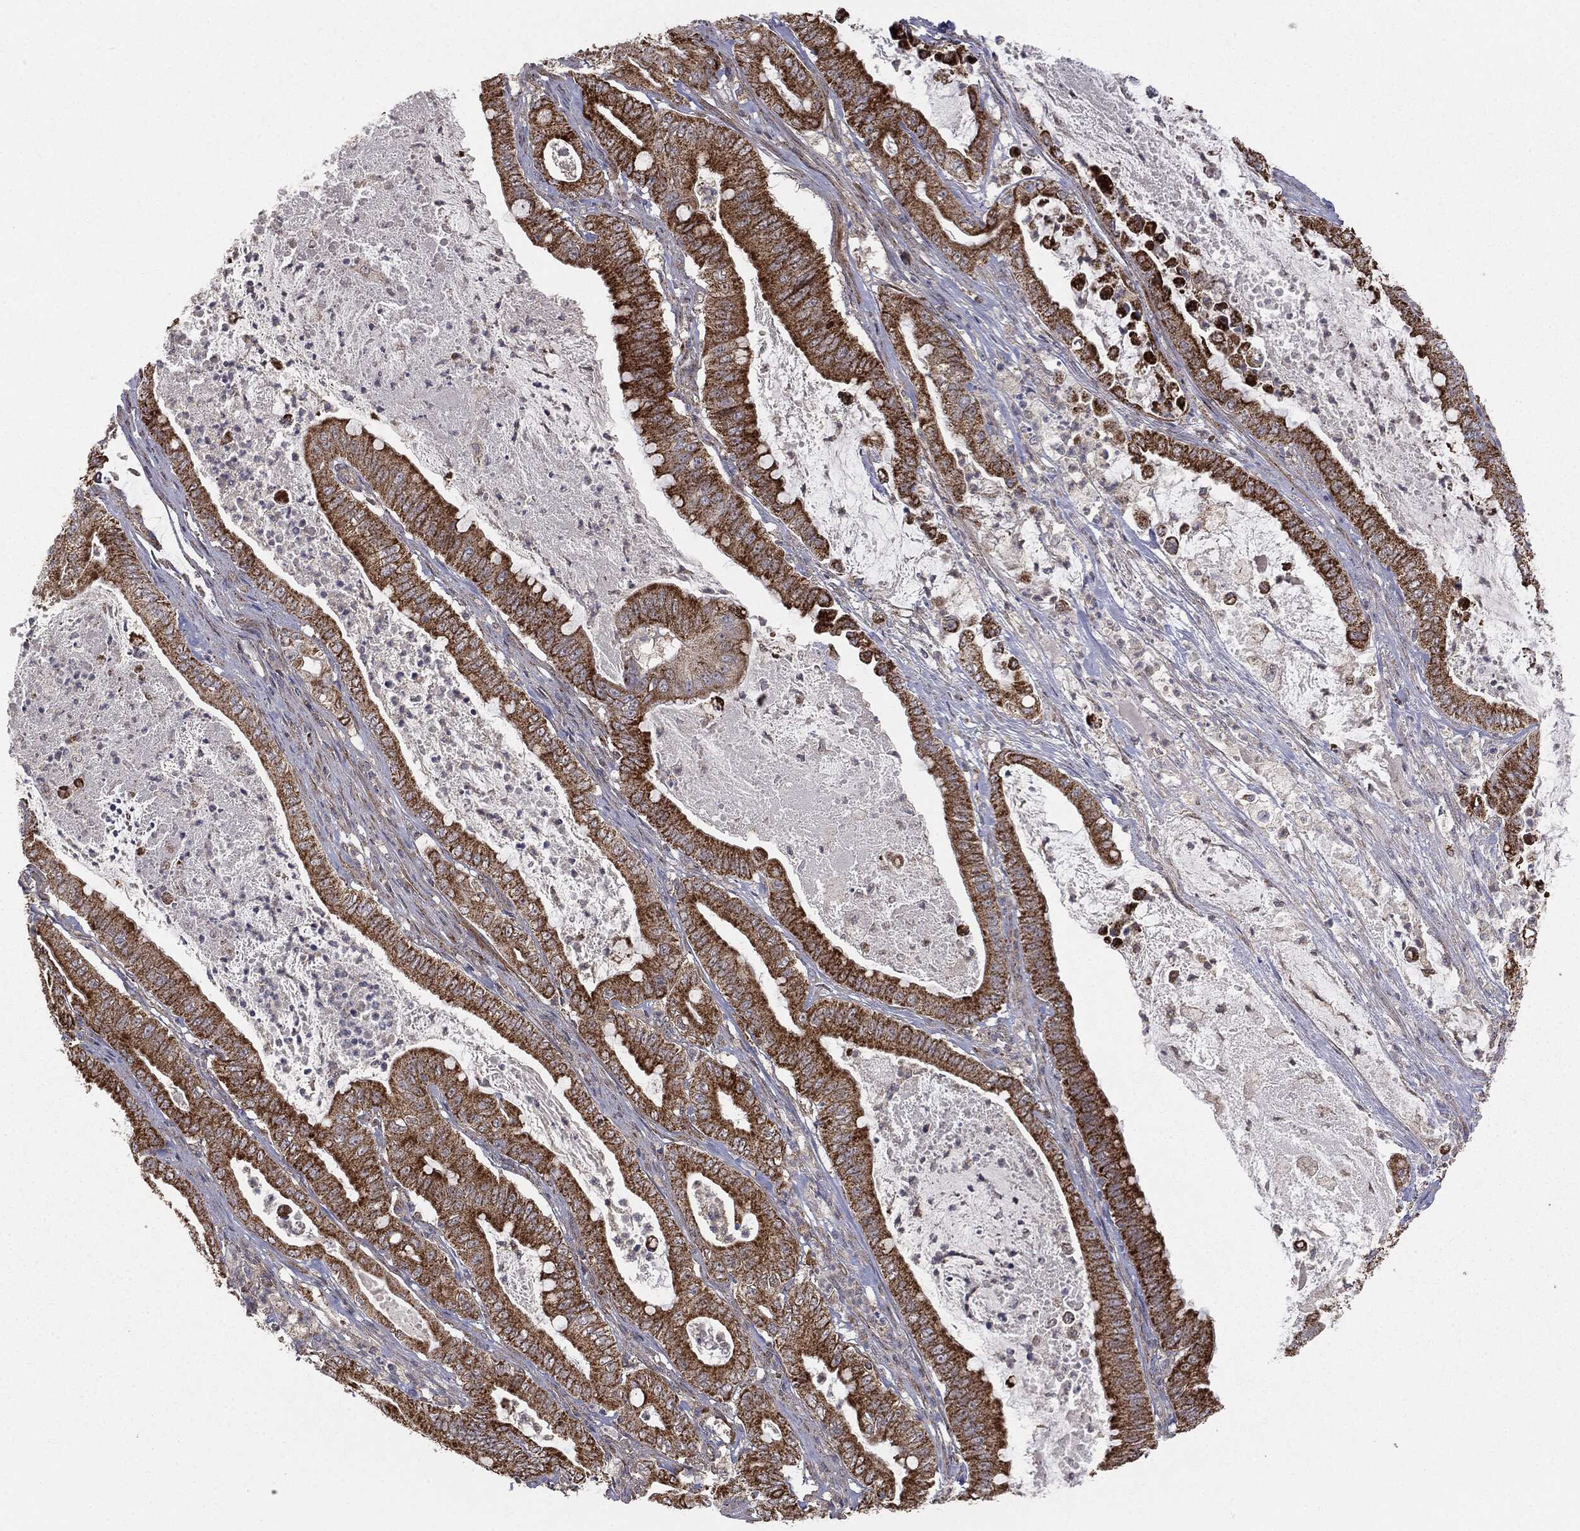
{"staining": {"intensity": "strong", "quantity": ">75%", "location": "cytoplasmic/membranous"}, "tissue": "pancreatic cancer", "cell_type": "Tumor cells", "image_type": "cancer", "snomed": [{"axis": "morphology", "description": "Adenocarcinoma, NOS"}, {"axis": "topography", "description": "Pancreas"}], "caption": "Human adenocarcinoma (pancreatic) stained with a protein marker reveals strong staining in tumor cells.", "gene": "MTOR", "patient": {"sex": "male", "age": 71}}